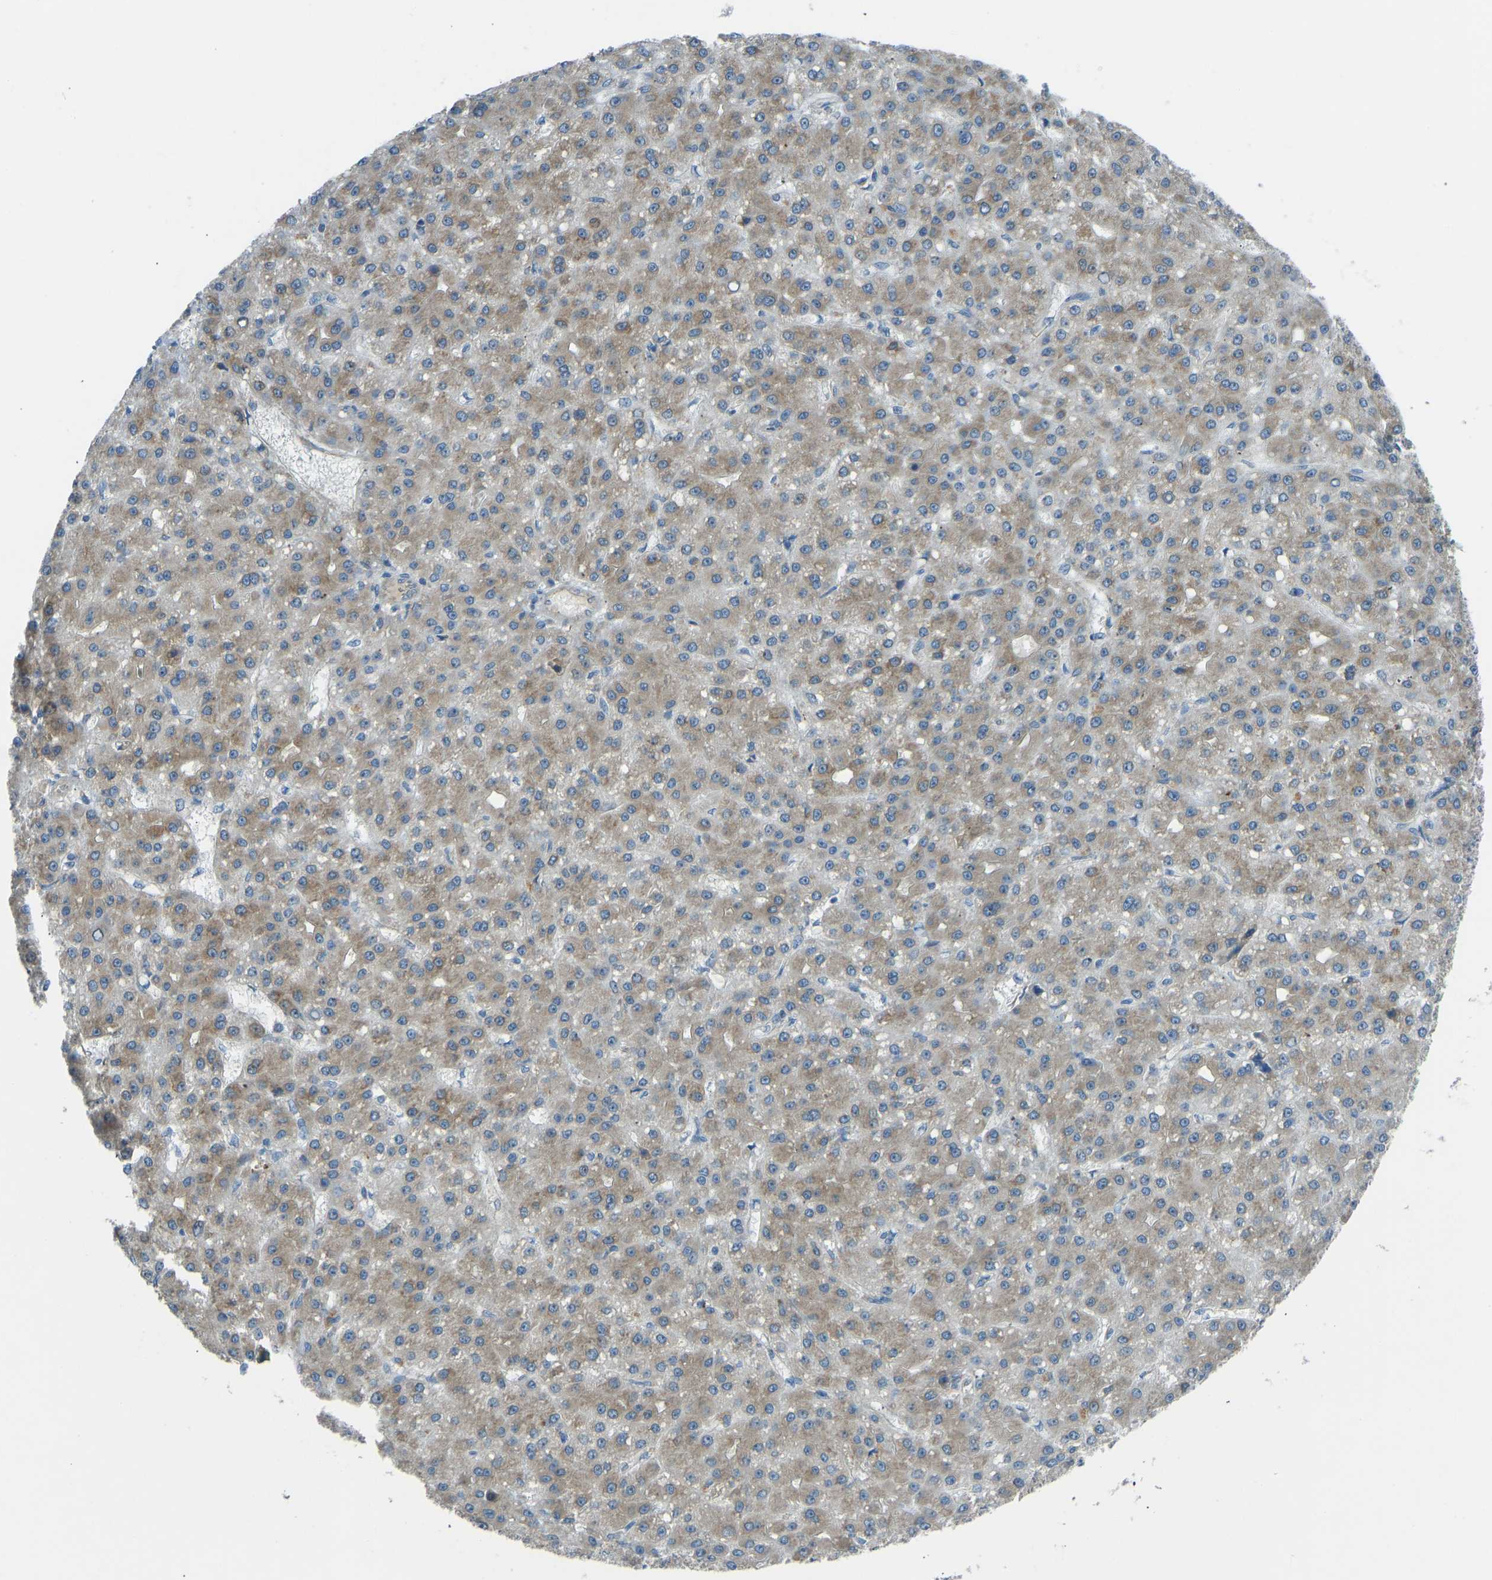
{"staining": {"intensity": "moderate", "quantity": ">75%", "location": "cytoplasmic/membranous"}, "tissue": "liver cancer", "cell_type": "Tumor cells", "image_type": "cancer", "snomed": [{"axis": "morphology", "description": "Carcinoma, Hepatocellular, NOS"}, {"axis": "topography", "description": "Liver"}], "caption": "The immunohistochemical stain highlights moderate cytoplasmic/membranous expression in tumor cells of liver cancer tissue.", "gene": "STAU2", "patient": {"sex": "male", "age": 67}}